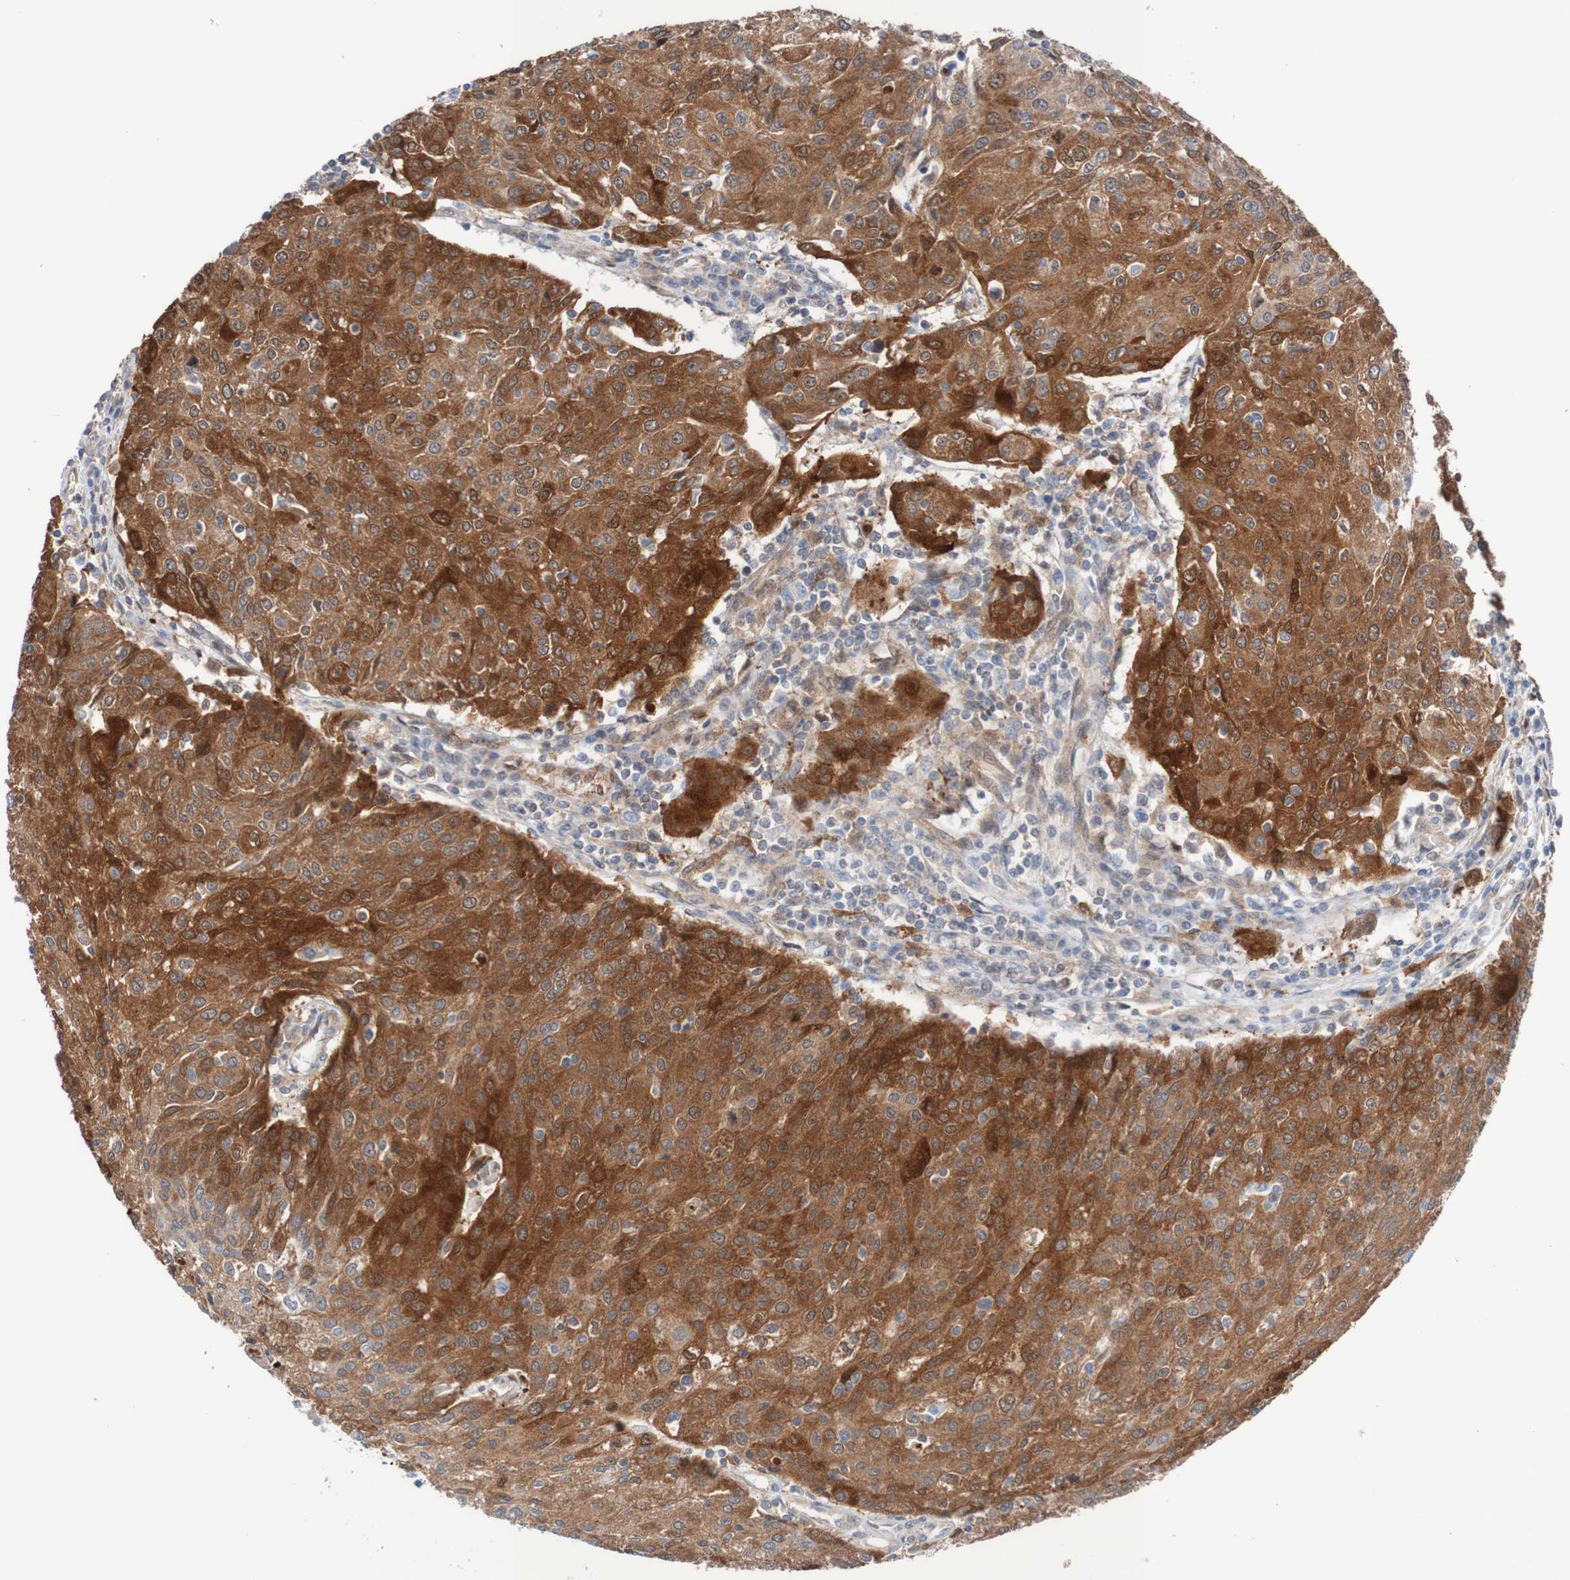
{"staining": {"intensity": "moderate", "quantity": ">75%", "location": "cytoplasmic/membranous"}, "tissue": "urothelial cancer", "cell_type": "Tumor cells", "image_type": "cancer", "snomed": [{"axis": "morphology", "description": "Urothelial carcinoma, High grade"}, {"axis": "topography", "description": "Urinary bladder"}], "caption": "This is an image of IHC staining of high-grade urothelial carcinoma, which shows moderate expression in the cytoplasmic/membranous of tumor cells.", "gene": "RIGI", "patient": {"sex": "female", "age": 85}}